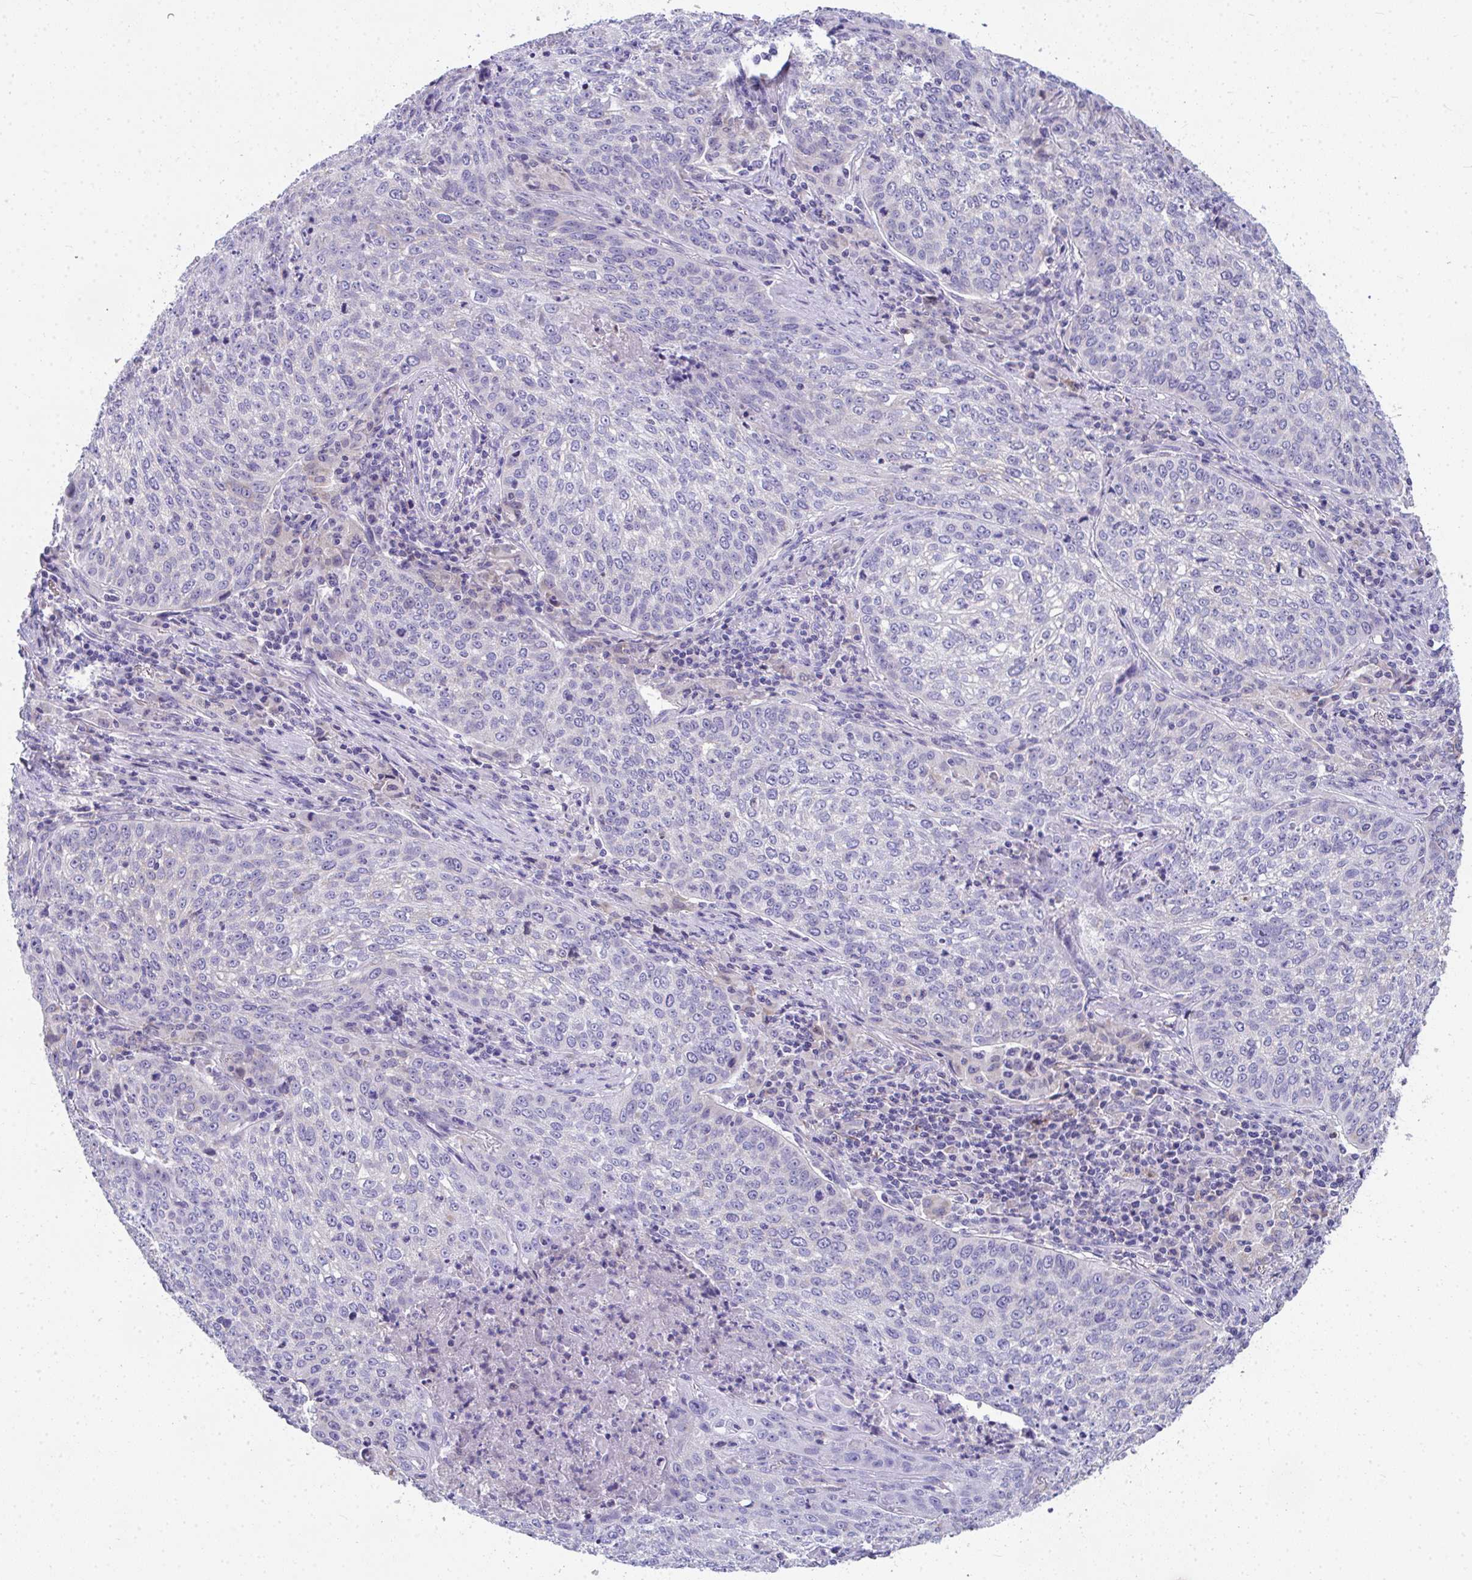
{"staining": {"intensity": "negative", "quantity": "none", "location": "none"}, "tissue": "lung cancer", "cell_type": "Tumor cells", "image_type": "cancer", "snomed": [{"axis": "morphology", "description": "Squamous cell carcinoma, NOS"}, {"axis": "topography", "description": "Lung"}], "caption": "This micrograph is of squamous cell carcinoma (lung) stained with immunohistochemistry (IHC) to label a protein in brown with the nuclei are counter-stained blue. There is no expression in tumor cells.", "gene": "COA5", "patient": {"sex": "male", "age": 63}}